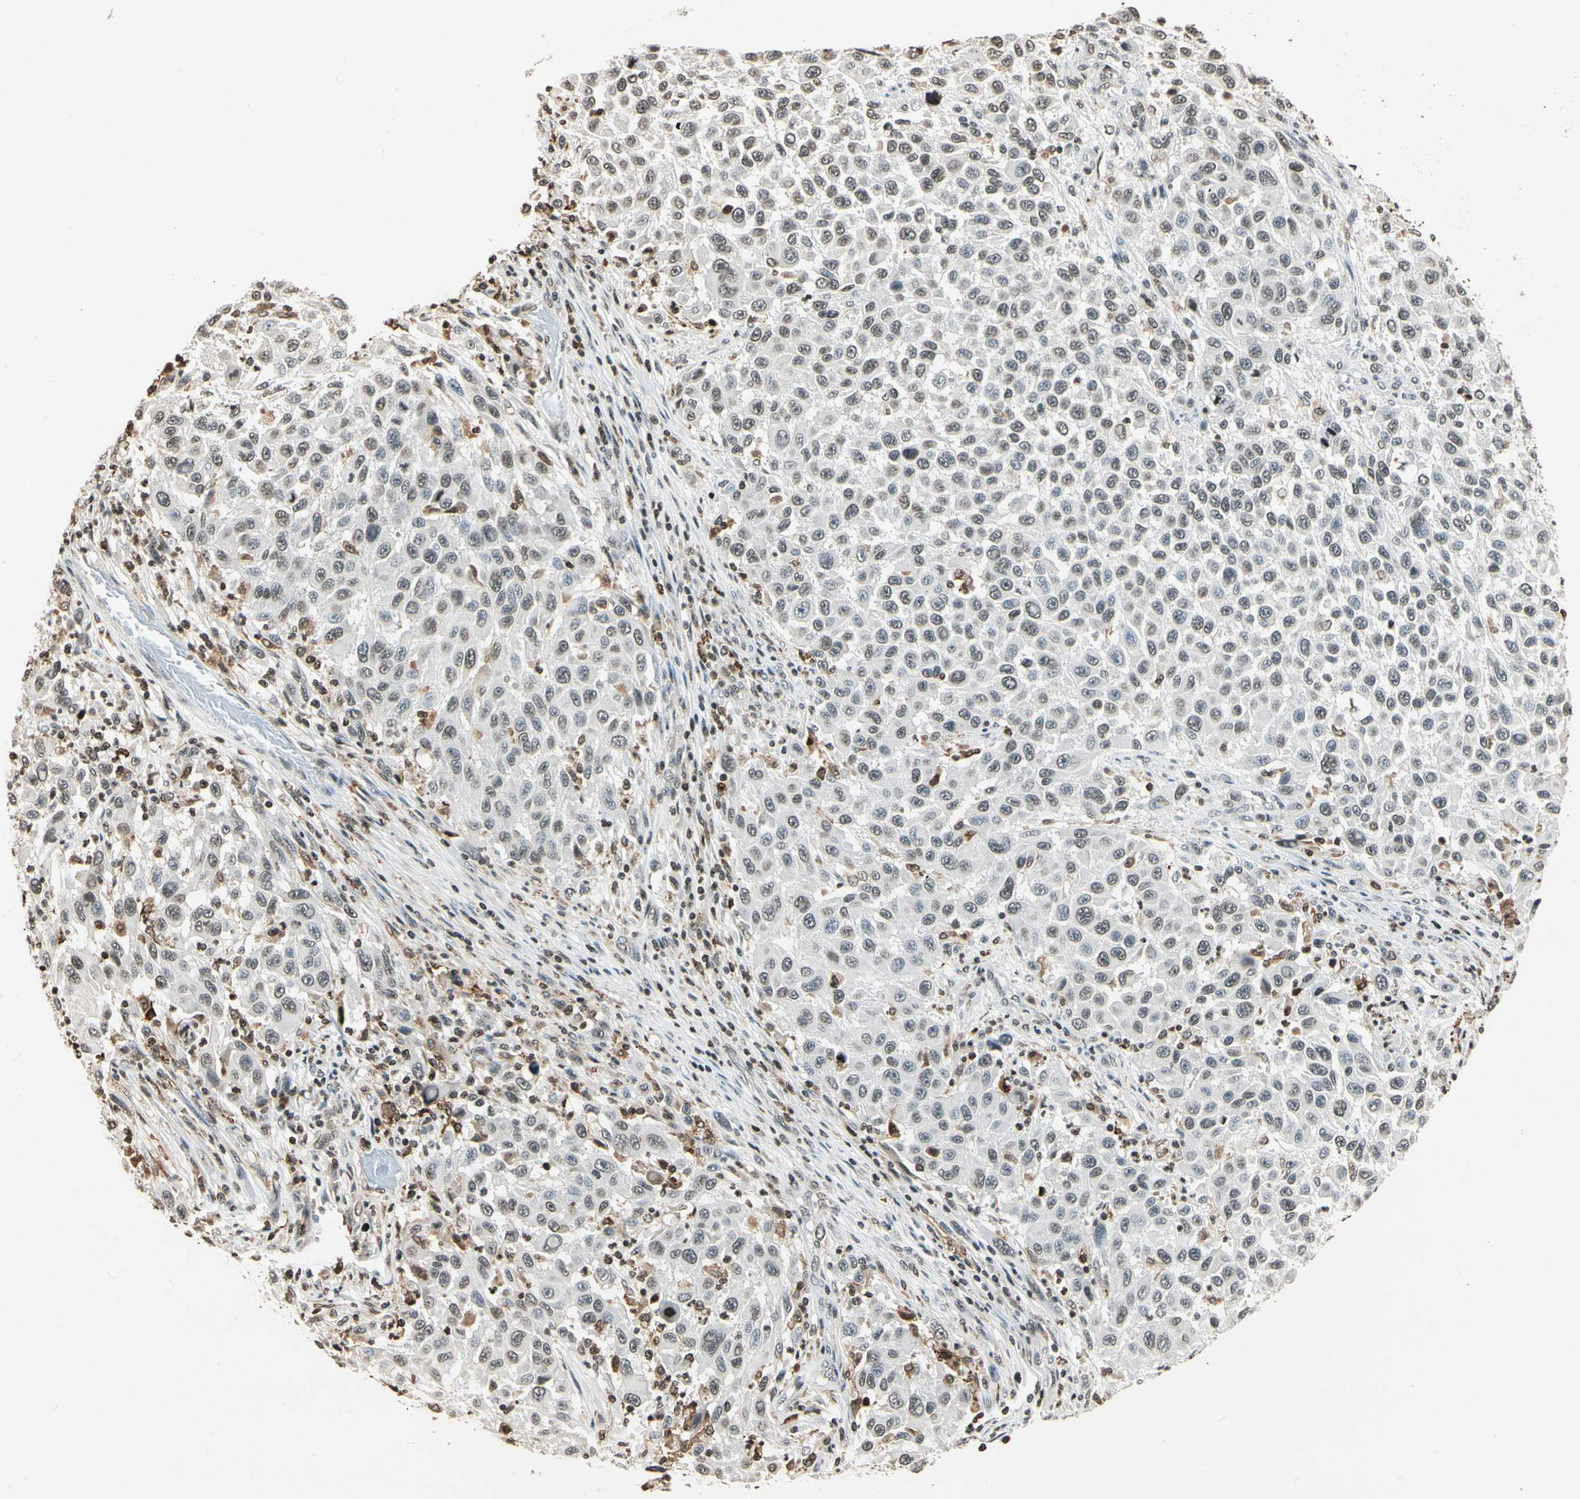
{"staining": {"intensity": "weak", "quantity": "25%-75%", "location": "nuclear"}, "tissue": "melanoma", "cell_type": "Tumor cells", "image_type": "cancer", "snomed": [{"axis": "morphology", "description": "Malignant melanoma, Metastatic site"}, {"axis": "topography", "description": "Lymph node"}], "caption": "DAB (3,3'-diaminobenzidine) immunohistochemical staining of malignant melanoma (metastatic site) demonstrates weak nuclear protein positivity in approximately 25%-75% of tumor cells. (DAB IHC, brown staining for protein, blue staining for nuclei).", "gene": "FER", "patient": {"sex": "male", "age": 61}}